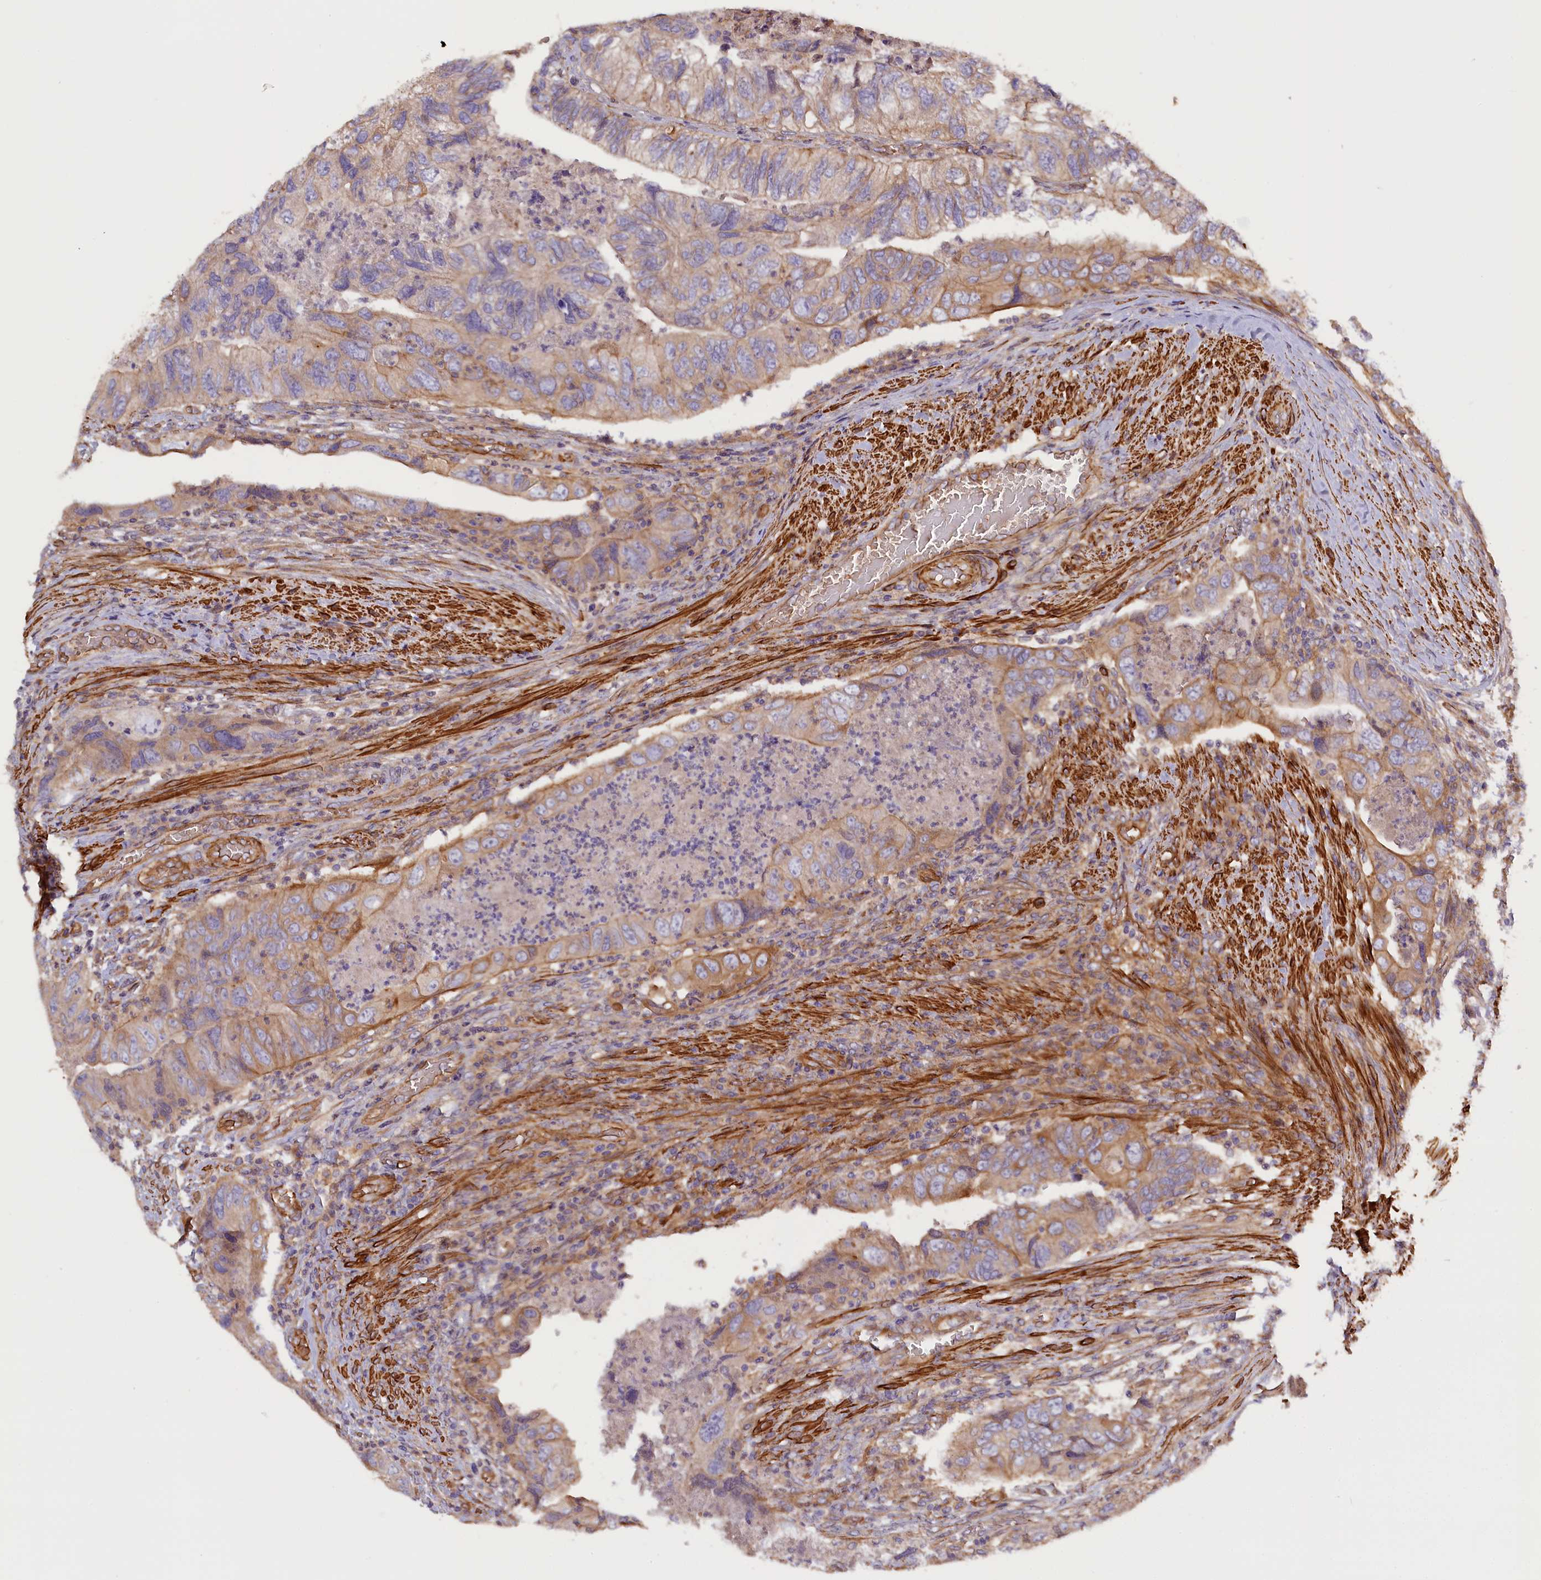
{"staining": {"intensity": "weak", "quantity": "<25%", "location": "cytoplasmic/membranous"}, "tissue": "colorectal cancer", "cell_type": "Tumor cells", "image_type": "cancer", "snomed": [{"axis": "morphology", "description": "Adenocarcinoma, NOS"}, {"axis": "topography", "description": "Rectum"}], "caption": "Colorectal cancer was stained to show a protein in brown. There is no significant staining in tumor cells.", "gene": "FUZ", "patient": {"sex": "male", "age": 63}}